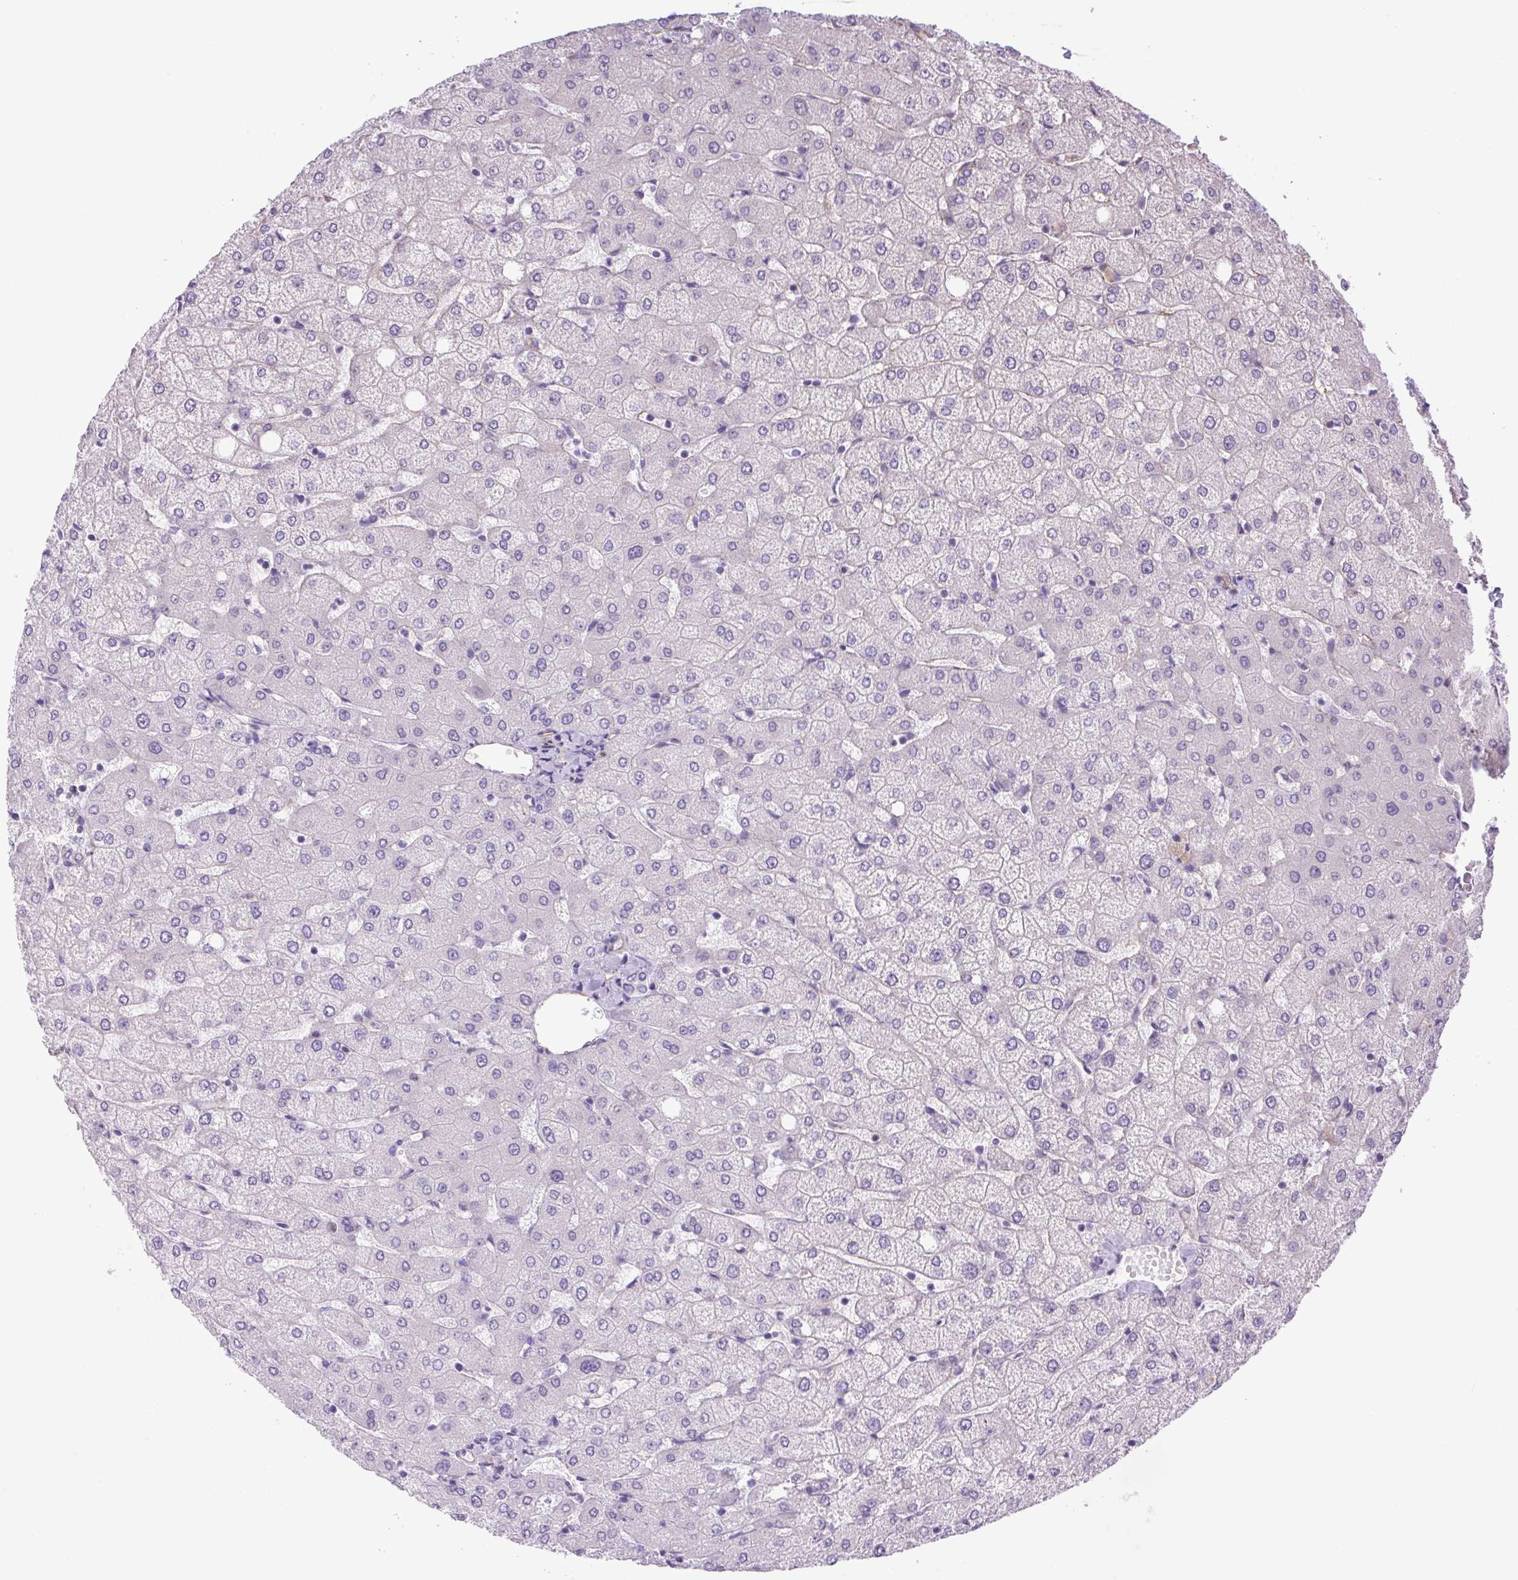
{"staining": {"intensity": "negative", "quantity": "none", "location": "none"}, "tissue": "liver", "cell_type": "Cholangiocytes", "image_type": "normal", "snomed": [{"axis": "morphology", "description": "Normal tissue, NOS"}, {"axis": "topography", "description": "Liver"}], "caption": "This is a photomicrograph of immunohistochemistry staining of benign liver, which shows no positivity in cholangiocytes.", "gene": "RNASE10", "patient": {"sex": "female", "age": 54}}